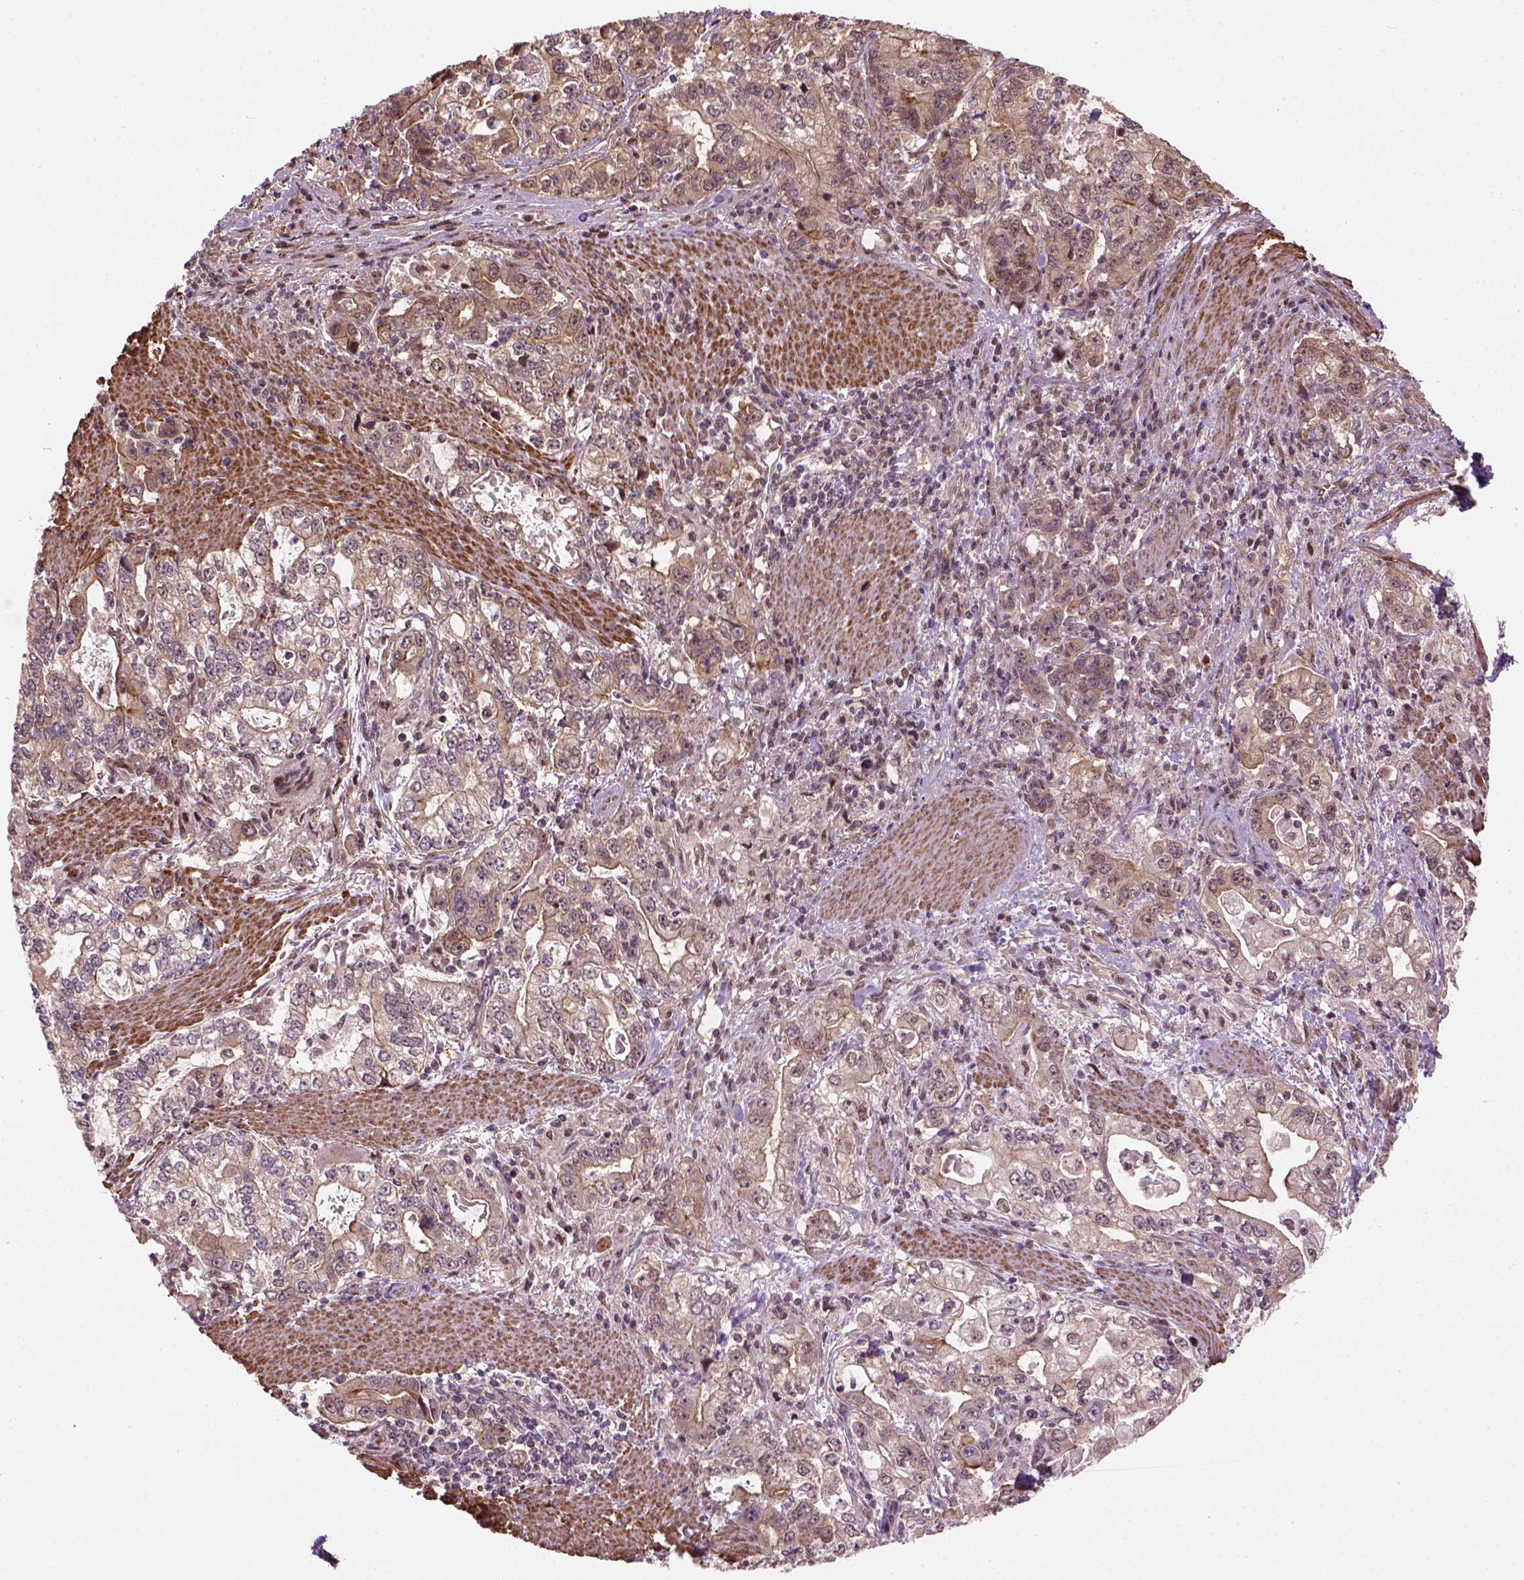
{"staining": {"intensity": "moderate", "quantity": "<25%", "location": "cytoplasmic/membranous,nuclear"}, "tissue": "stomach cancer", "cell_type": "Tumor cells", "image_type": "cancer", "snomed": [{"axis": "morphology", "description": "Adenocarcinoma, NOS"}, {"axis": "topography", "description": "Stomach, lower"}], "caption": "DAB (3,3'-diaminobenzidine) immunohistochemical staining of stomach cancer displays moderate cytoplasmic/membranous and nuclear protein positivity in approximately <25% of tumor cells.", "gene": "PSMD11", "patient": {"sex": "female", "age": 72}}